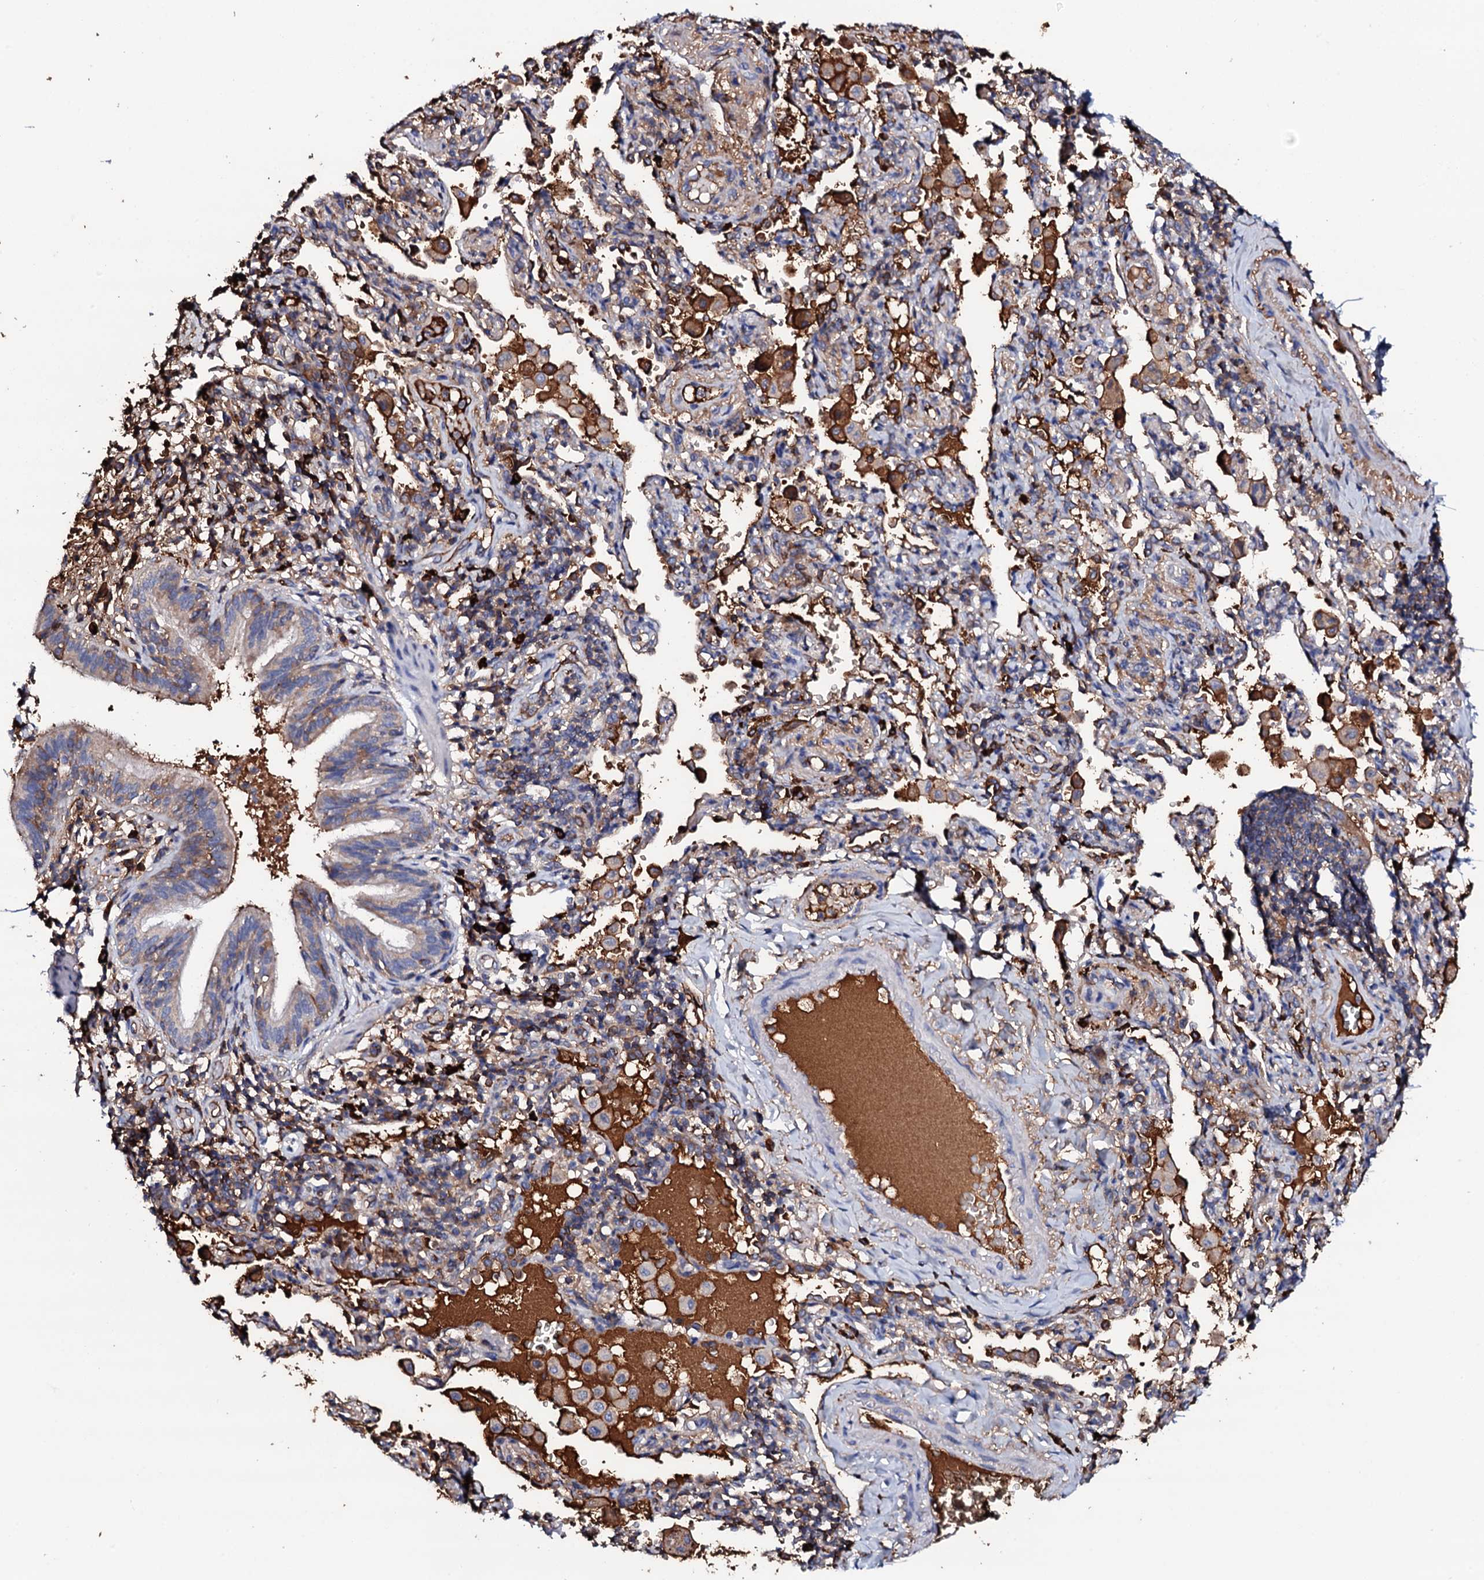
{"staining": {"intensity": "weak", "quantity": "25%-75%", "location": "cytoplasmic/membranous"}, "tissue": "bronchus", "cell_type": "Respiratory epithelial cells", "image_type": "normal", "snomed": [{"axis": "morphology", "description": "Normal tissue, NOS"}, {"axis": "topography", "description": "Cartilage tissue"}, {"axis": "topography", "description": "Bronchus"}], "caption": "Respiratory epithelial cells show low levels of weak cytoplasmic/membranous expression in about 25%-75% of cells in unremarkable human bronchus.", "gene": "TCAF2C", "patient": {"sex": "female", "age": 36}}